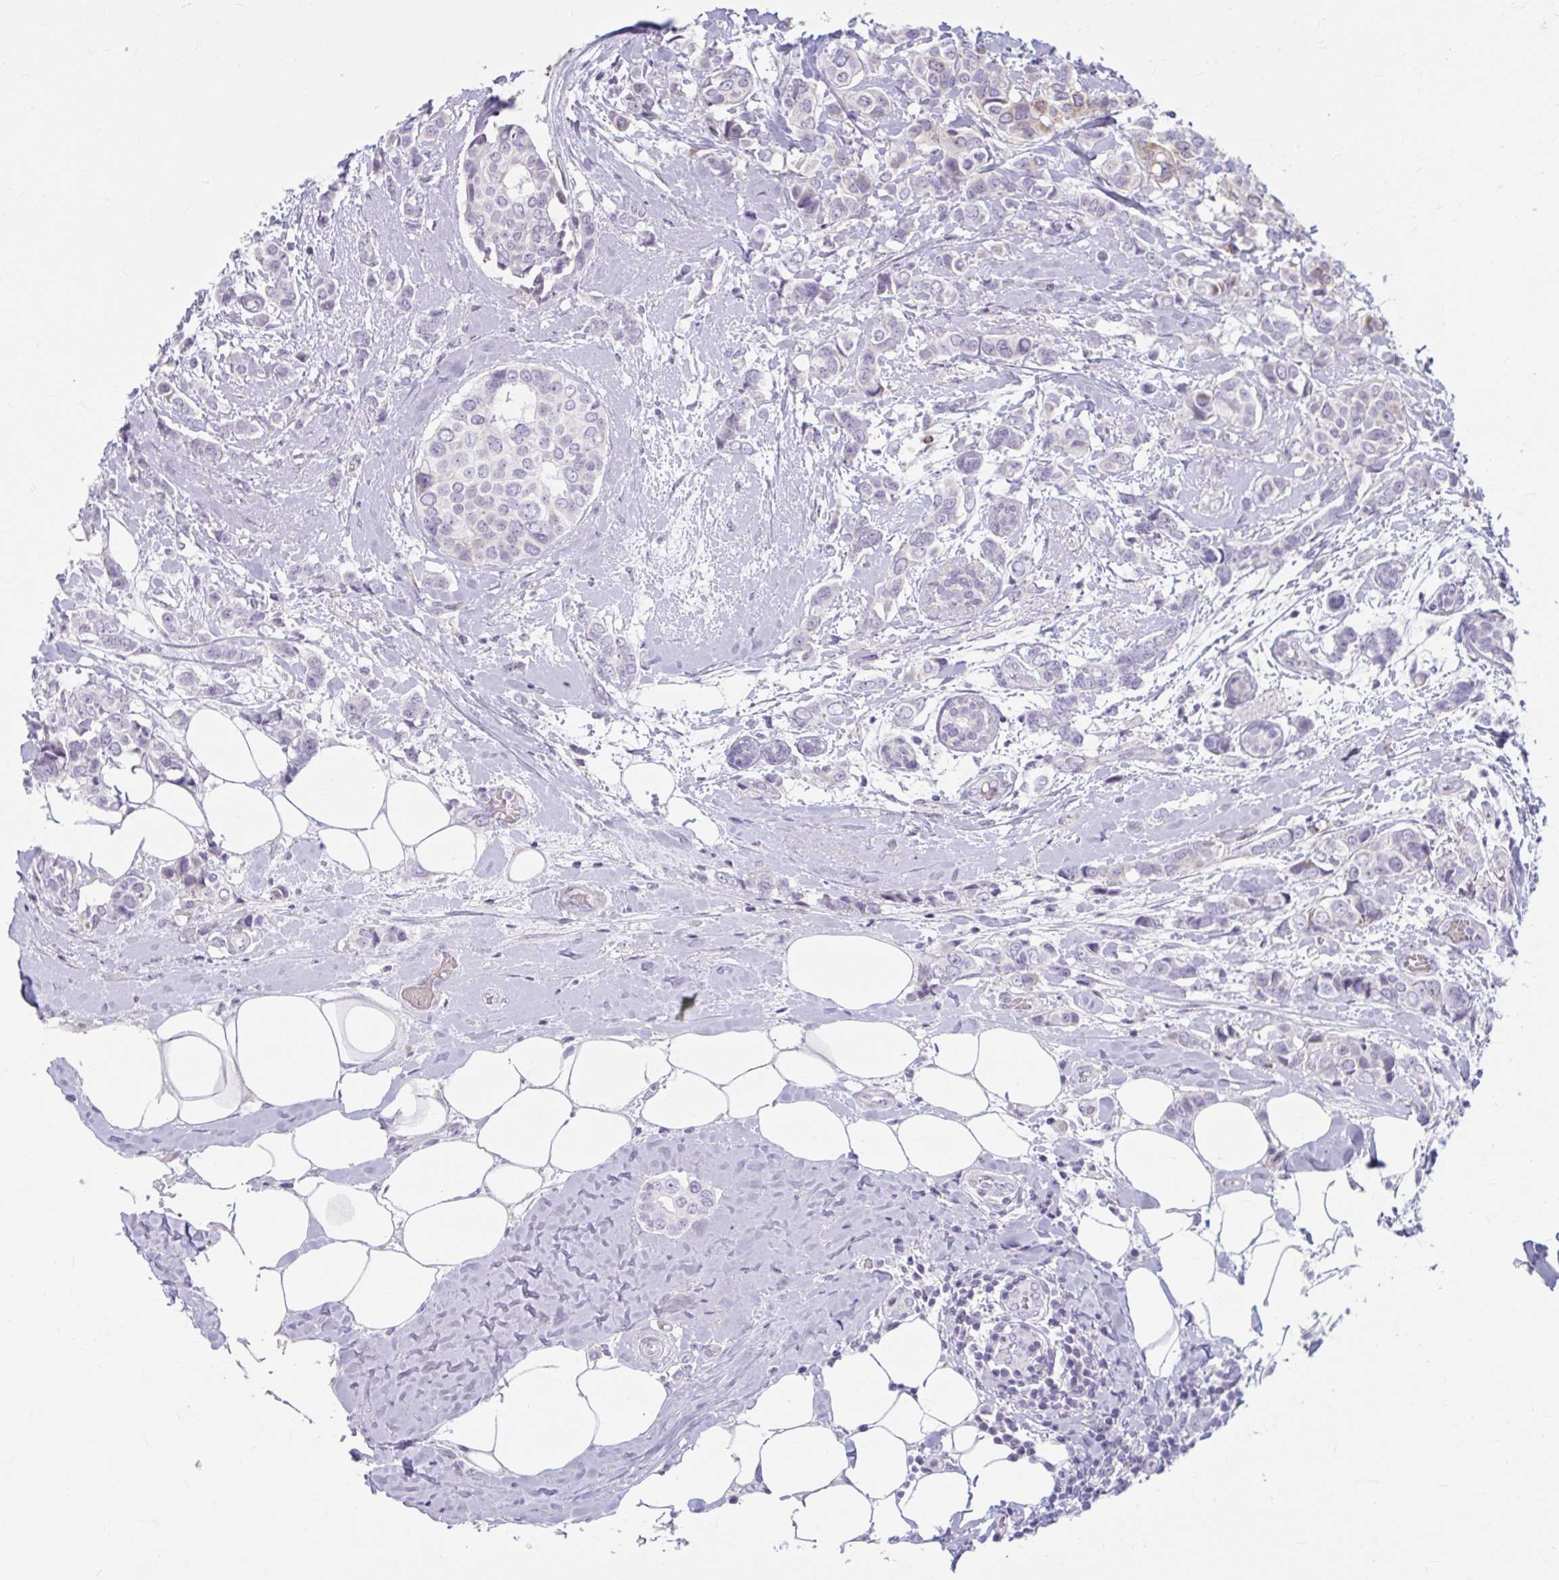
{"staining": {"intensity": "negative", "quantity": "none", "location": "none"}, "tissue": "breast cancer", "cell_type": "Tumor cells", "image_type": "cancer", "snomed": [{"axis": "morphology", "description": "Lobular carcinoma"}, {"axis": "topography", "description": "Breast"}], "caption": "Immunohistochemistry (IHC) of human lobular carcinoma (breast) shows no expression in tumor cells.", "gene": "MSMO1", "patient": {"sex": "female", "age": 51}}